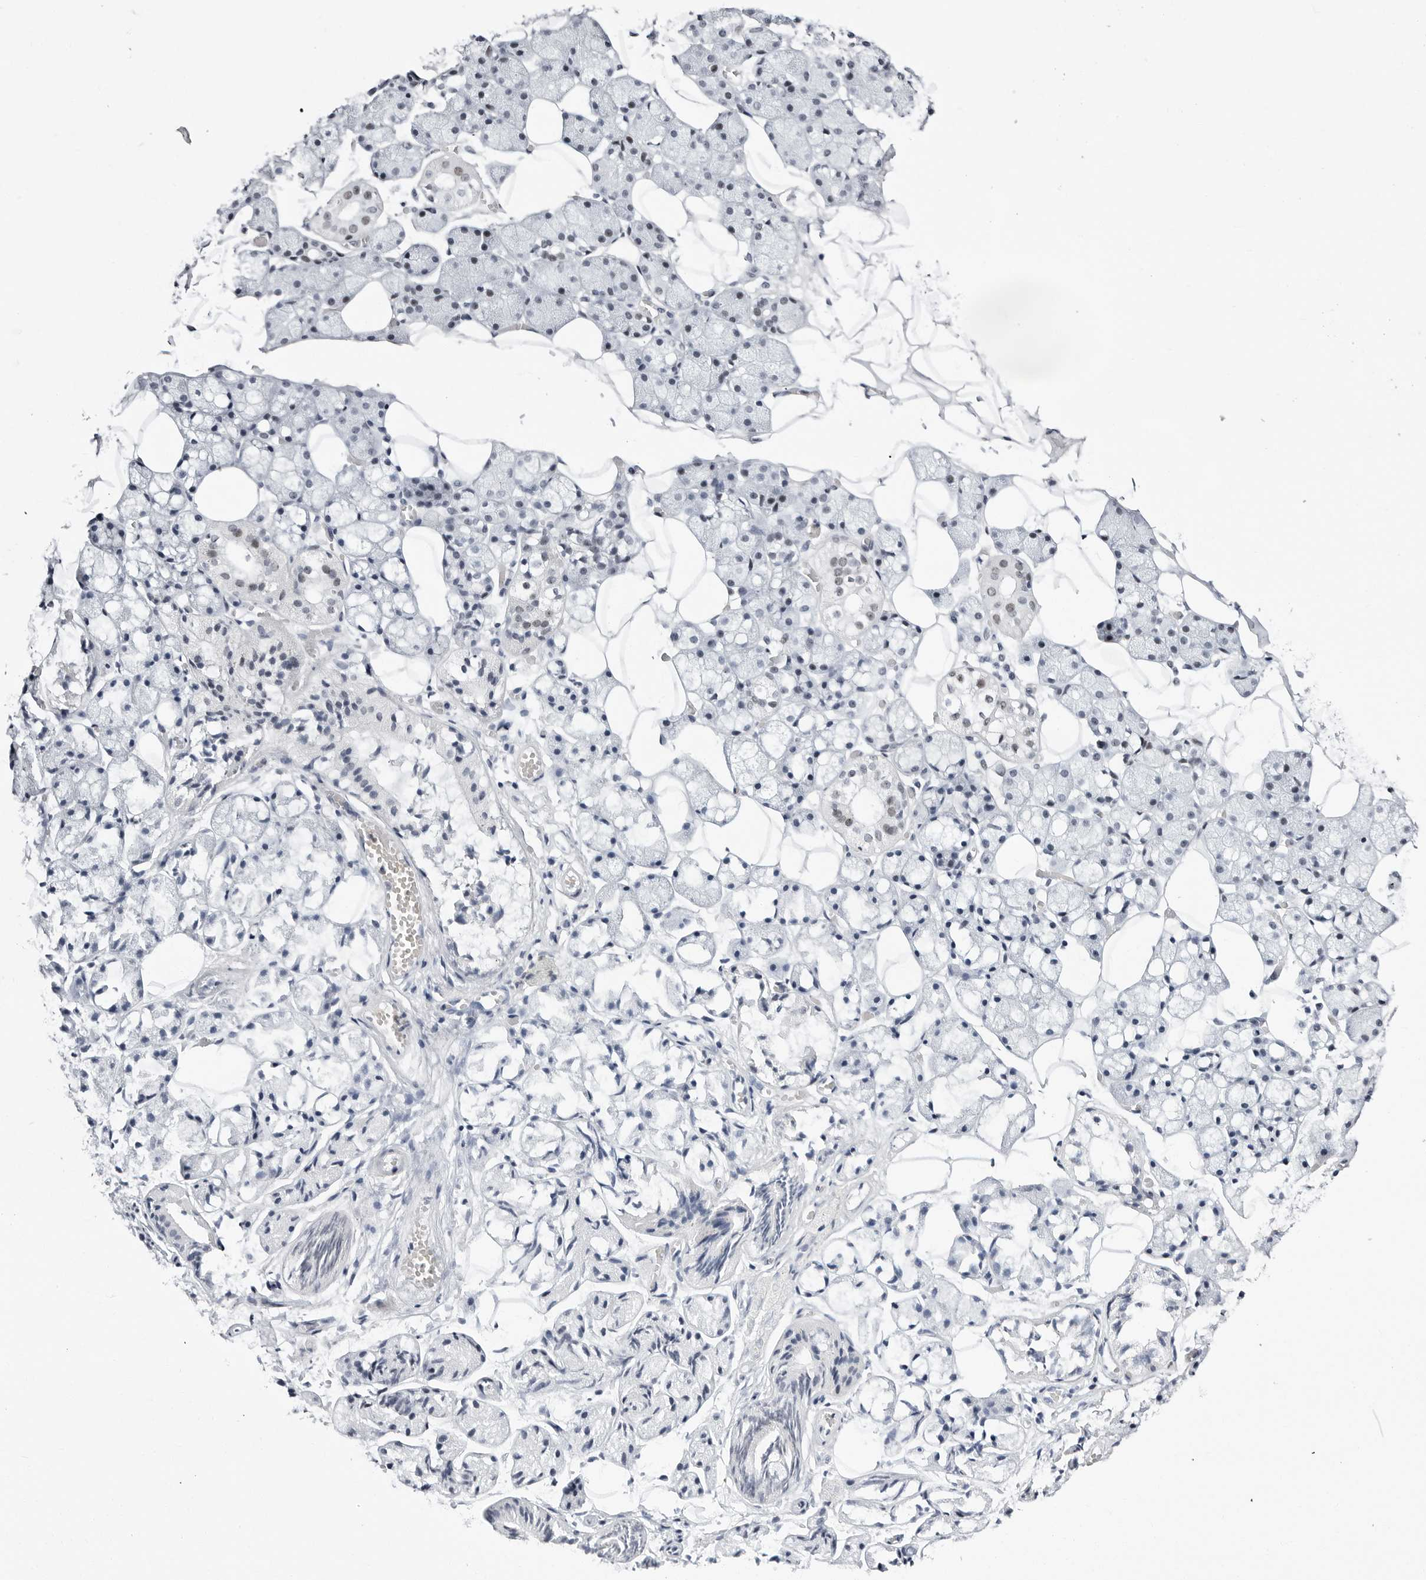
{"staining": {"intensity": "weak", "quantity": "25%-75%", "location": "nuclear"}, "tissue": "salivary gland", "cell_type": "Glandular cells", "image_type": "normal", "snomed": [{"axis": "morphology", "description": "Normal tissue, NOS"}, {"axis": "topography", "description": "Salivary gland"}], "caption": "Glandular cells show low levels of weak nuclear positivity in about 25%-75% of cells in normal salivary gland. The staining was performed using DAB, with brown indicating positive protein expression. Nuclei are stained blue with hematoxylin.", "gene": "VEZF1", "patient": {"sex": "female", "age": 33}}